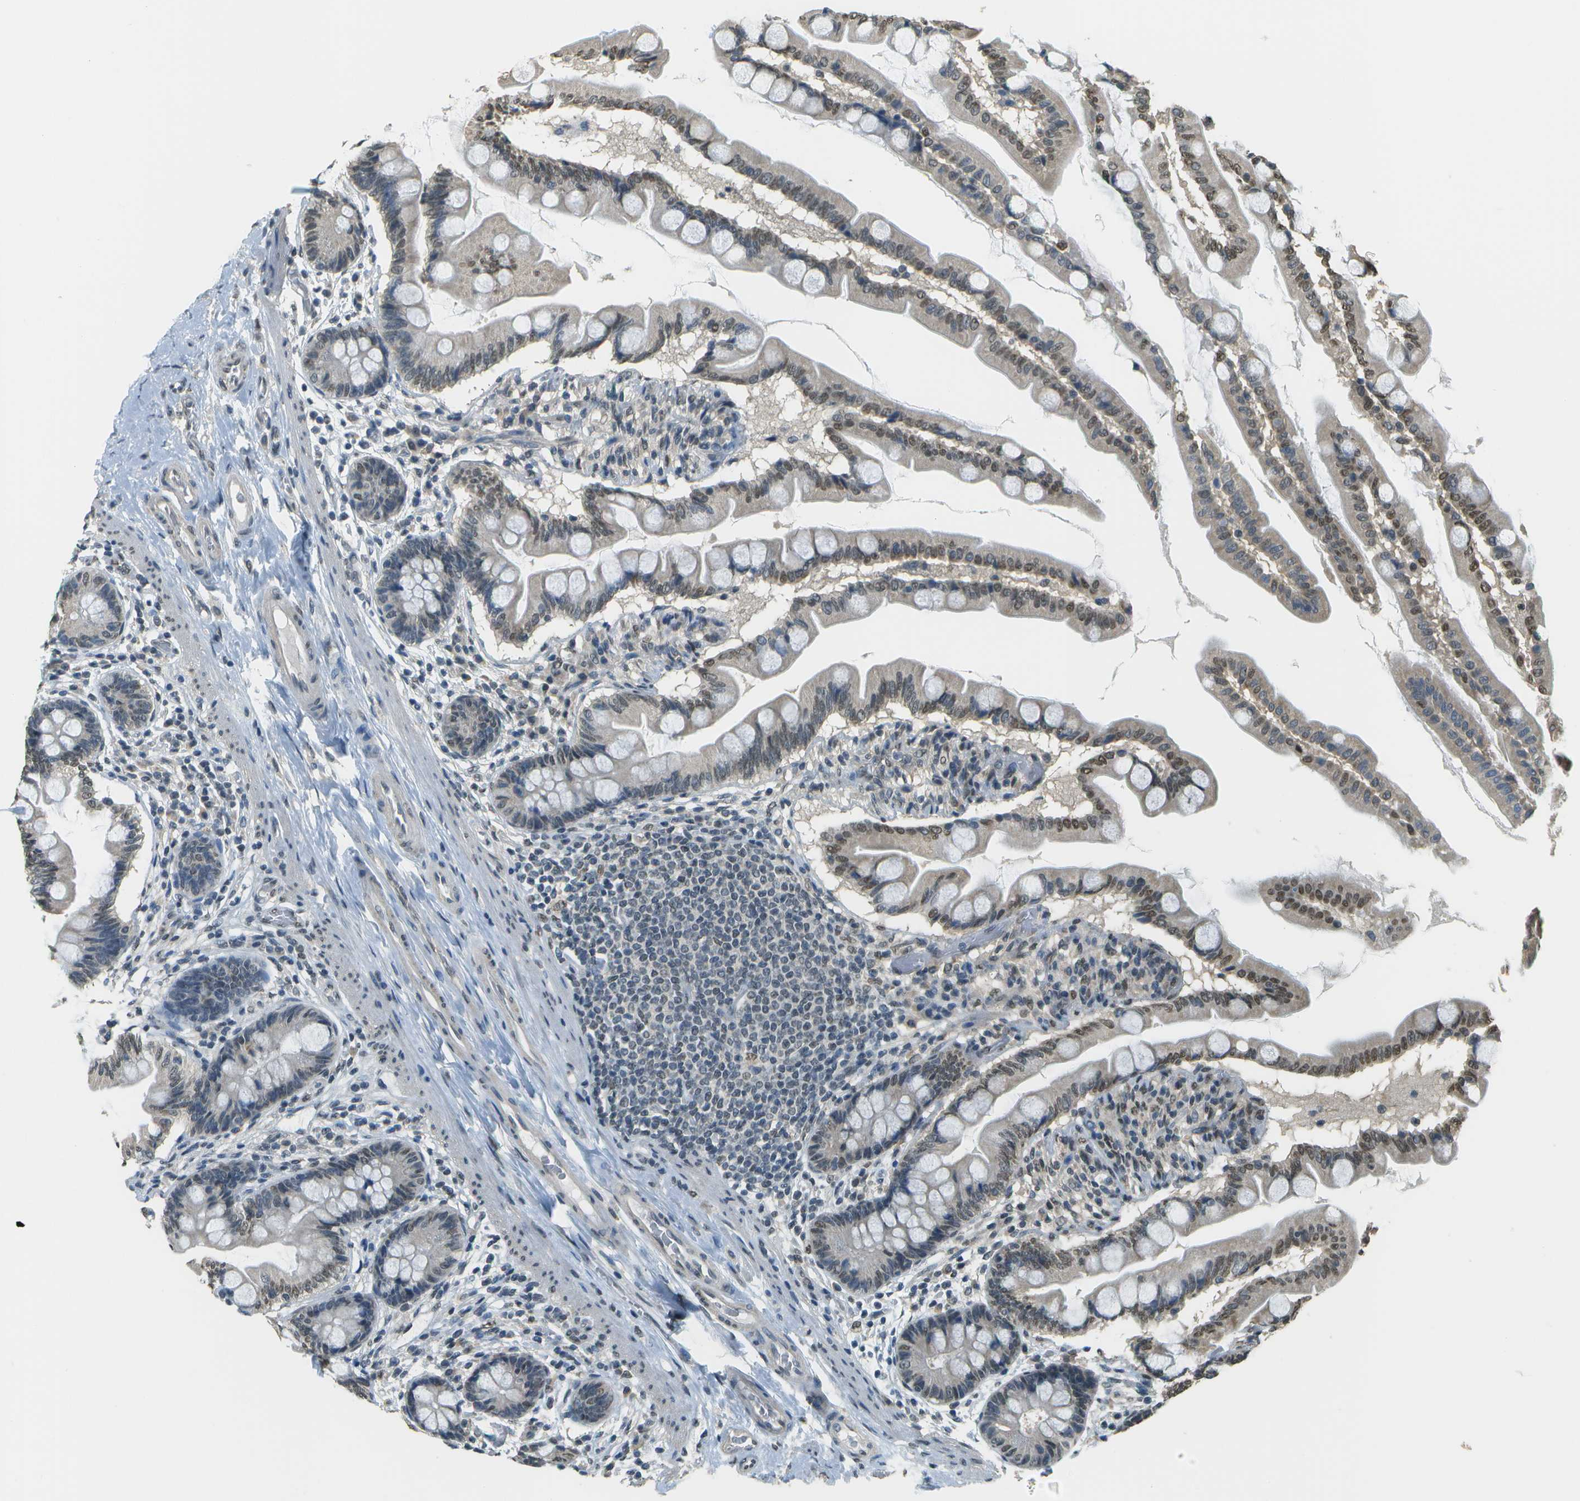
{"staining": {"intensity": "weak", "quantity": "25%-75%", "location": "nuclear"}, "tissue": "small intestine", "cell_type": "Glandular cells", "image_type": "normal", "snomed": [{"axis": "morphology", "description": "Normal tissue, NOS"}, {"axis": "topography", "description": "Small intestine"}], "caption": "About 25%-75% of glandular cells in normal human small intestine exhibit weak nuclear protein staining as visualized by brown immunohistochemical staining.", "gene": "ABL2", "patient": {"sex": "female", "age": 56}}